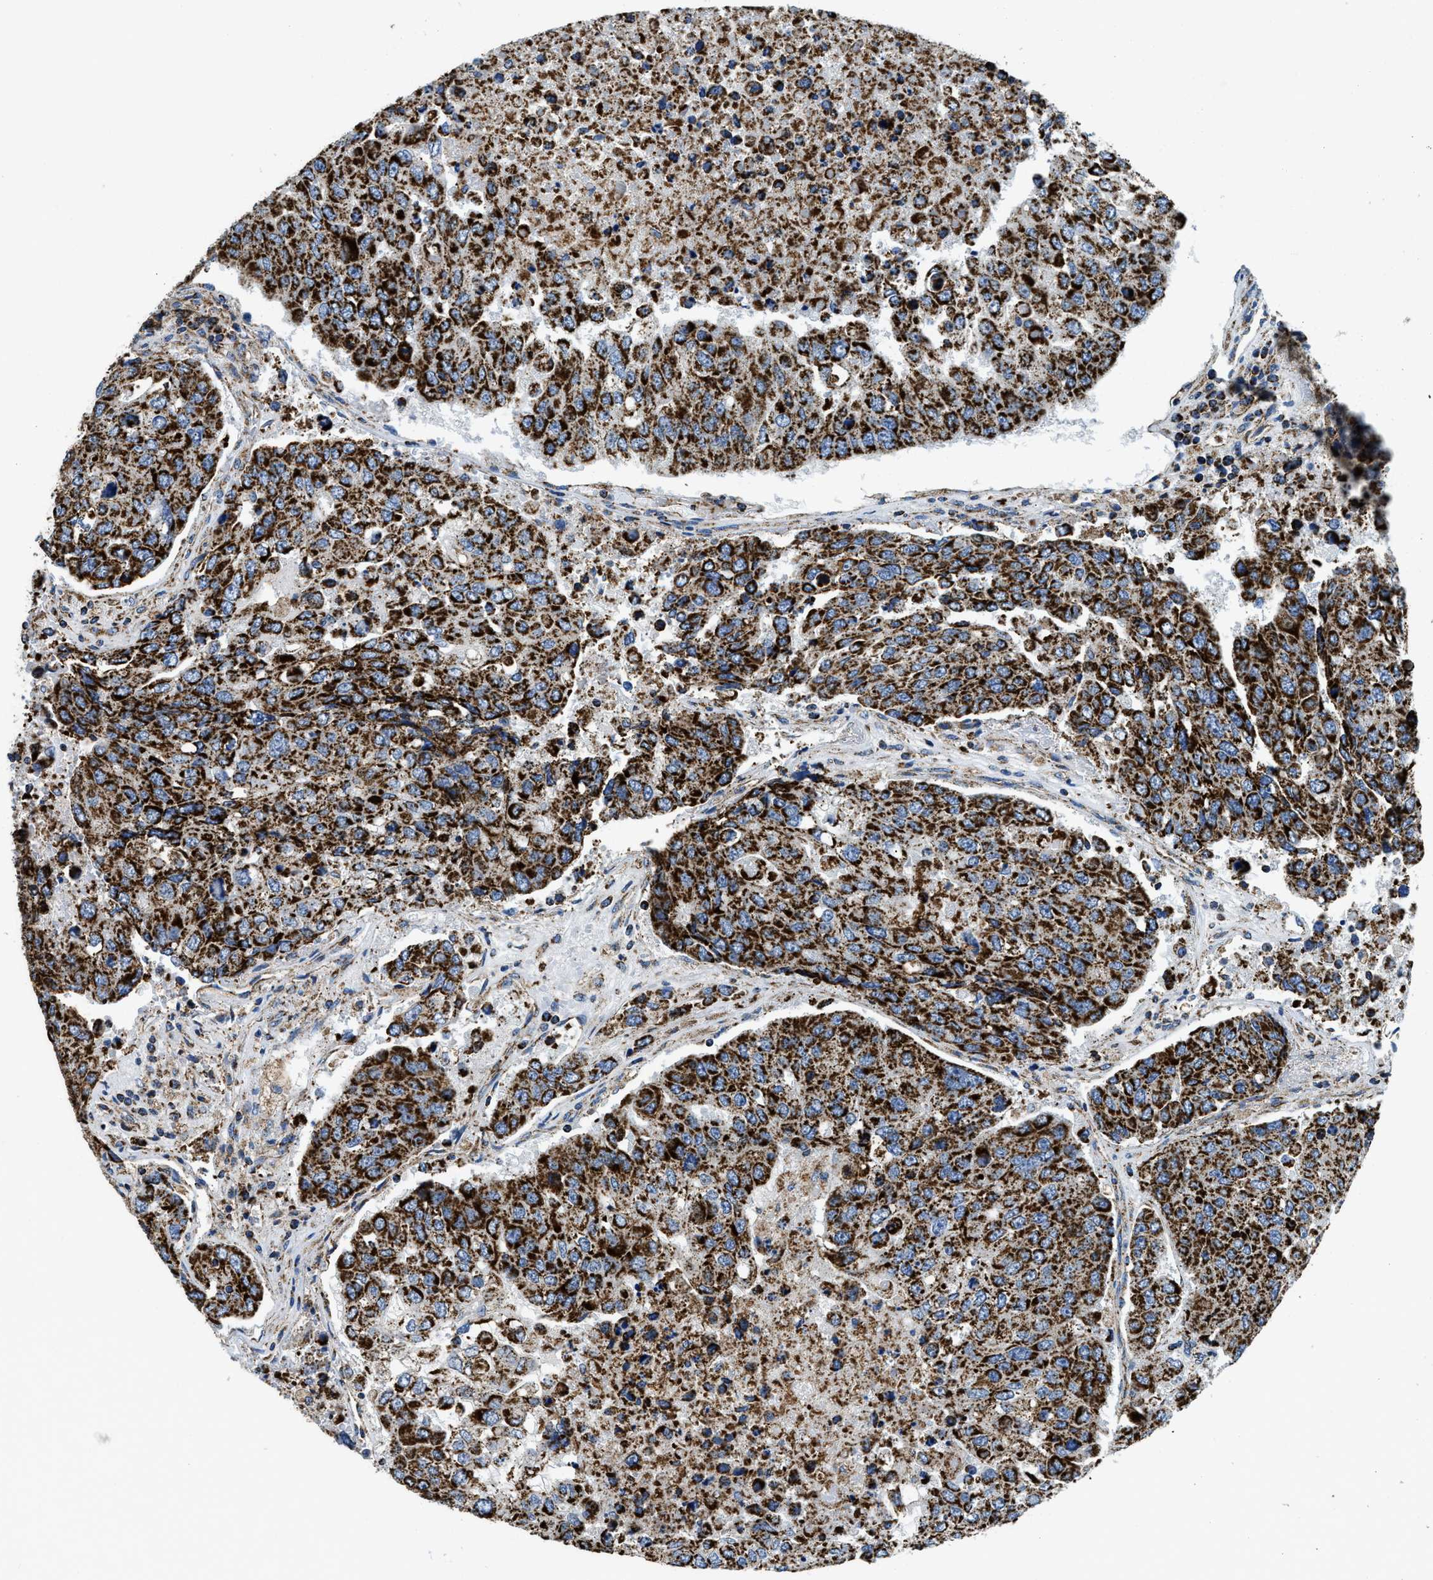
{"staining": {"intensity": "strong", "quantity": ">75%", "location": "cytoplasmic/membranous"}, "tissue": "urothelial cancer", "cell_type": "Tumor cells", "image_type": "cancer", "snomed": [{"axis": "morphology", "description": "Urothelial carcinoma, High grade"}, {"axis": "topography", "description": "Lymph node"}, {"axis": "topography", "description": "Urinary bladder"}], "caption": "A brown stain labels strong cytoplasmic/membranous positivity of a protein in urothelial carcinoma (high-grade) tumor cells.", "gene": "STK33", "patient": {"sex": "male", "age": 51}}